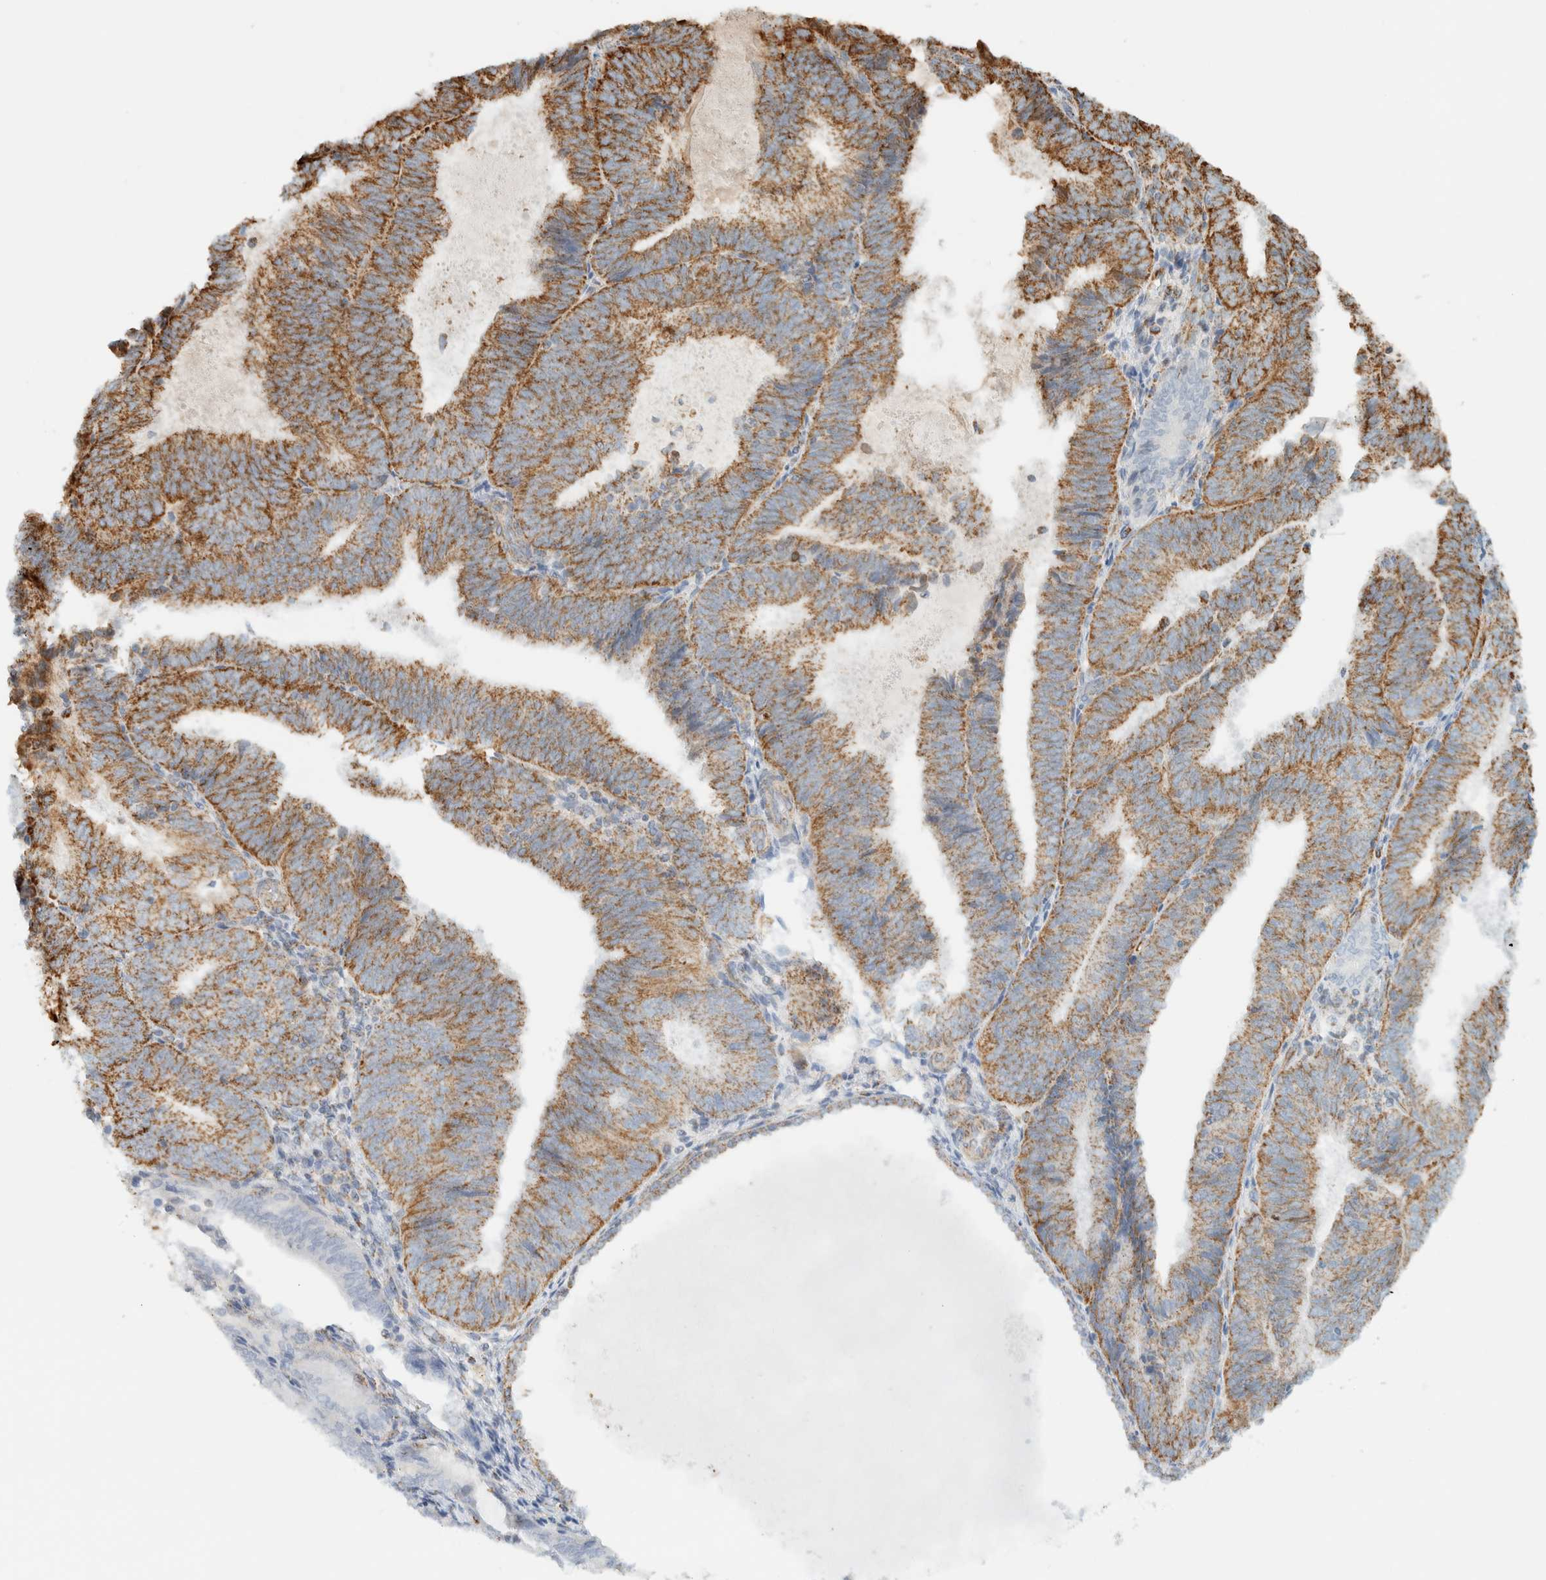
{"staining": {"intensity": "moderate", "quantity": ">75%", "location": "cytoplasmic/membranous"}, "tissue": "endometrial cancer", "cell_type": "Tumor cells", "image_type": "cancer", "snomed": [{"axis": "morphology", "description": "Adenocarcinoma, NOS"}, {"axis": "topography", "description": "Endometrium"}], "caption": "This image demonstrates IHC staining of adenocarcinoma (endometrial), with medium moderate cytoplasmic/membranous staining in approximately >75% of tumor cells.", "gene": "KIFAP3", "patient": {"sex": "female", "age": 81}}